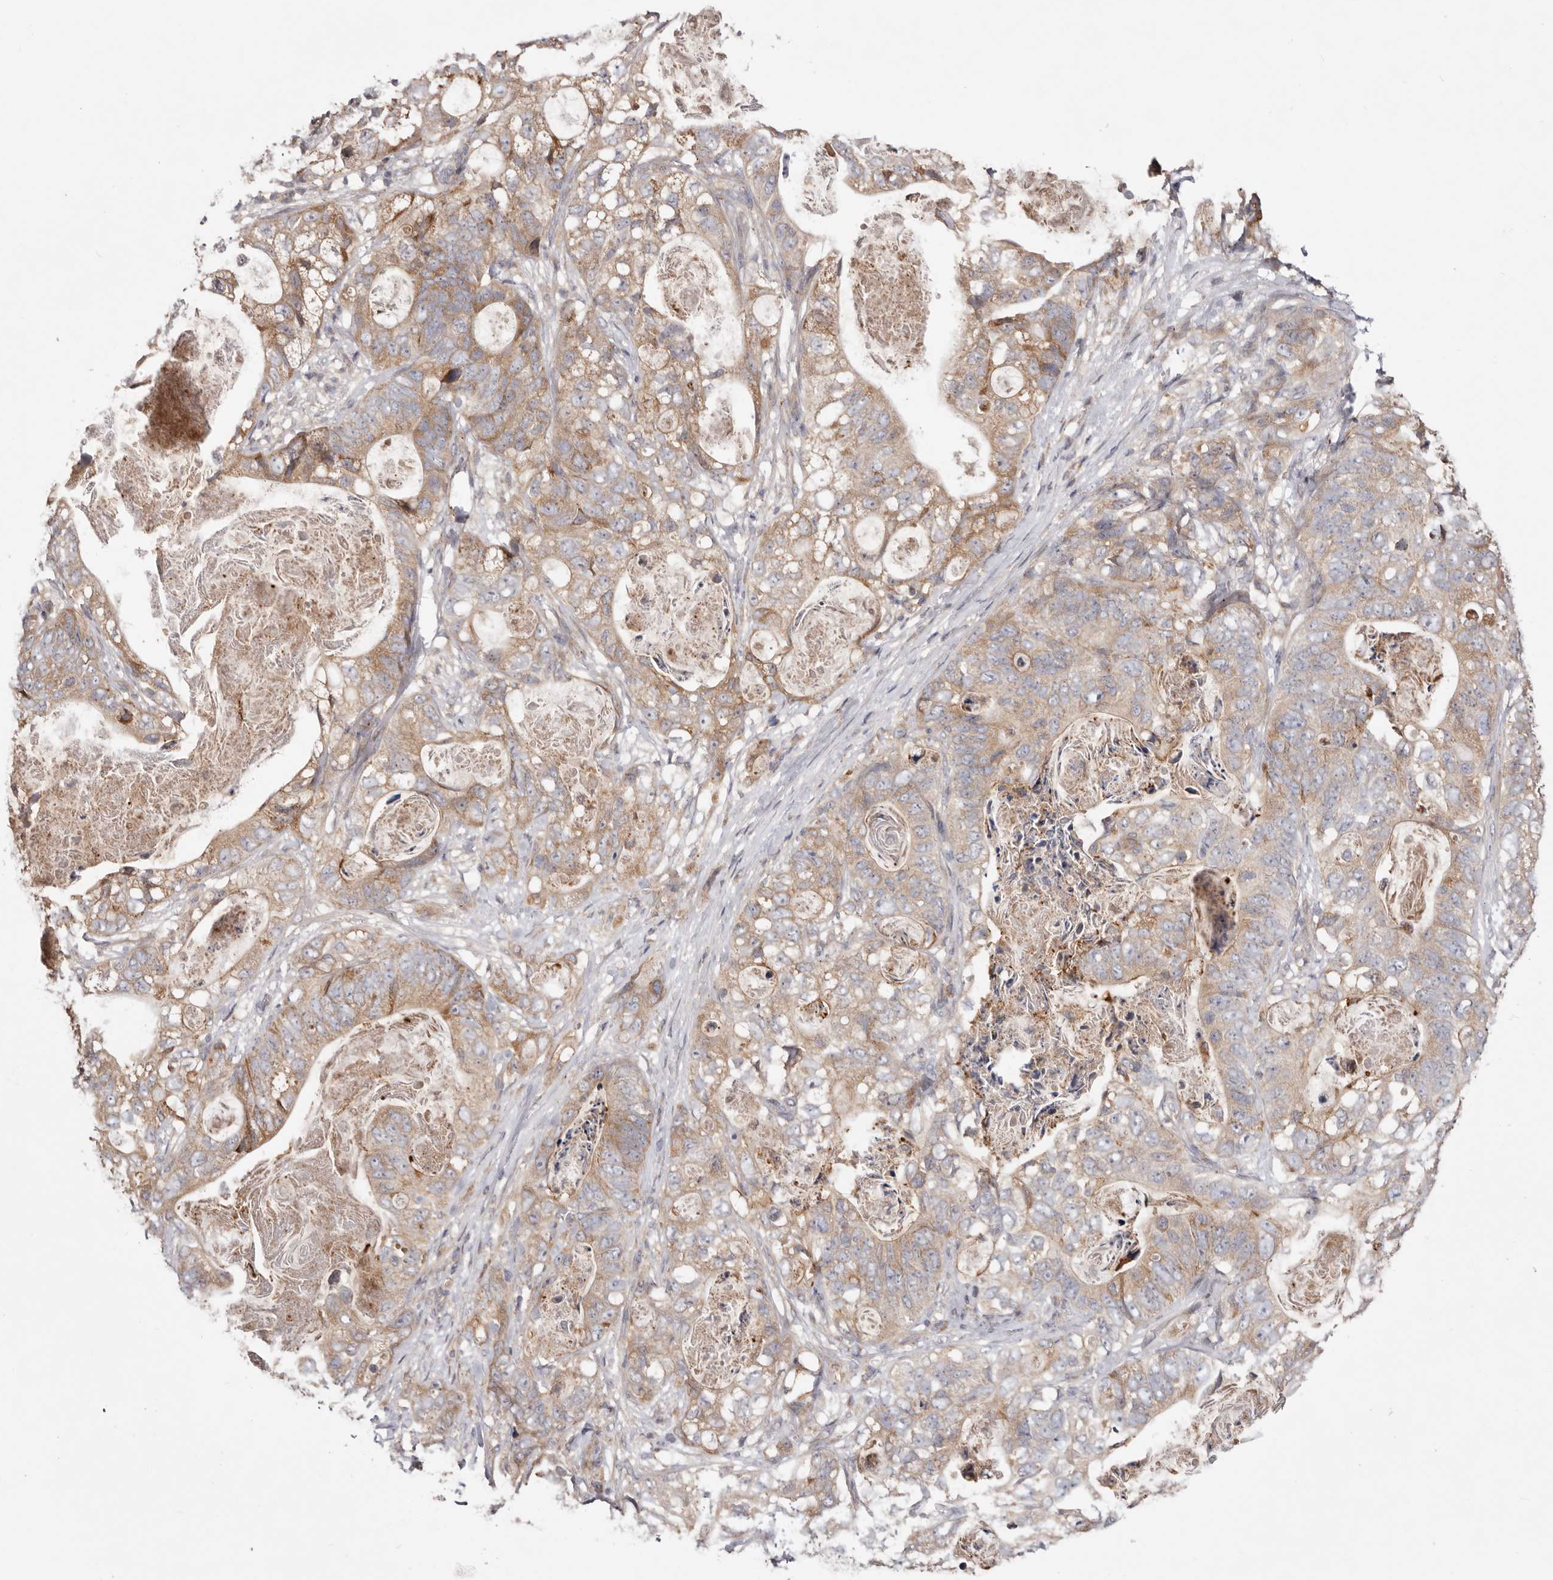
{"staining": {"intensity": "moderate", "quantity": ">75%", "location": "cytoplasmic/membranous"}, "tissue": "stomach cancer", "cell_type": "Tumor cells", "image_type": "cancer", "snomed": [{"axis": "morphology", "description": "Normal tissue, NOS"}, {"axis": "morphology", "description": "Adenocarcinoma, NOS"}, {"axis": "topography", "description": "Stomach"}], "caption": "IHC micrograph of neoplastic tissue: human stomach cancer (adenocarcinoma) stained using immunohistochemistry shows medium levels of moderate protein expression localized specifically in the cytoplasmic/membranous of tumor cells, appearing as a cytoplasmic/membranous brown color.", "gene": "TMUB1", "patient": {"sex": "female", "age": 89}}